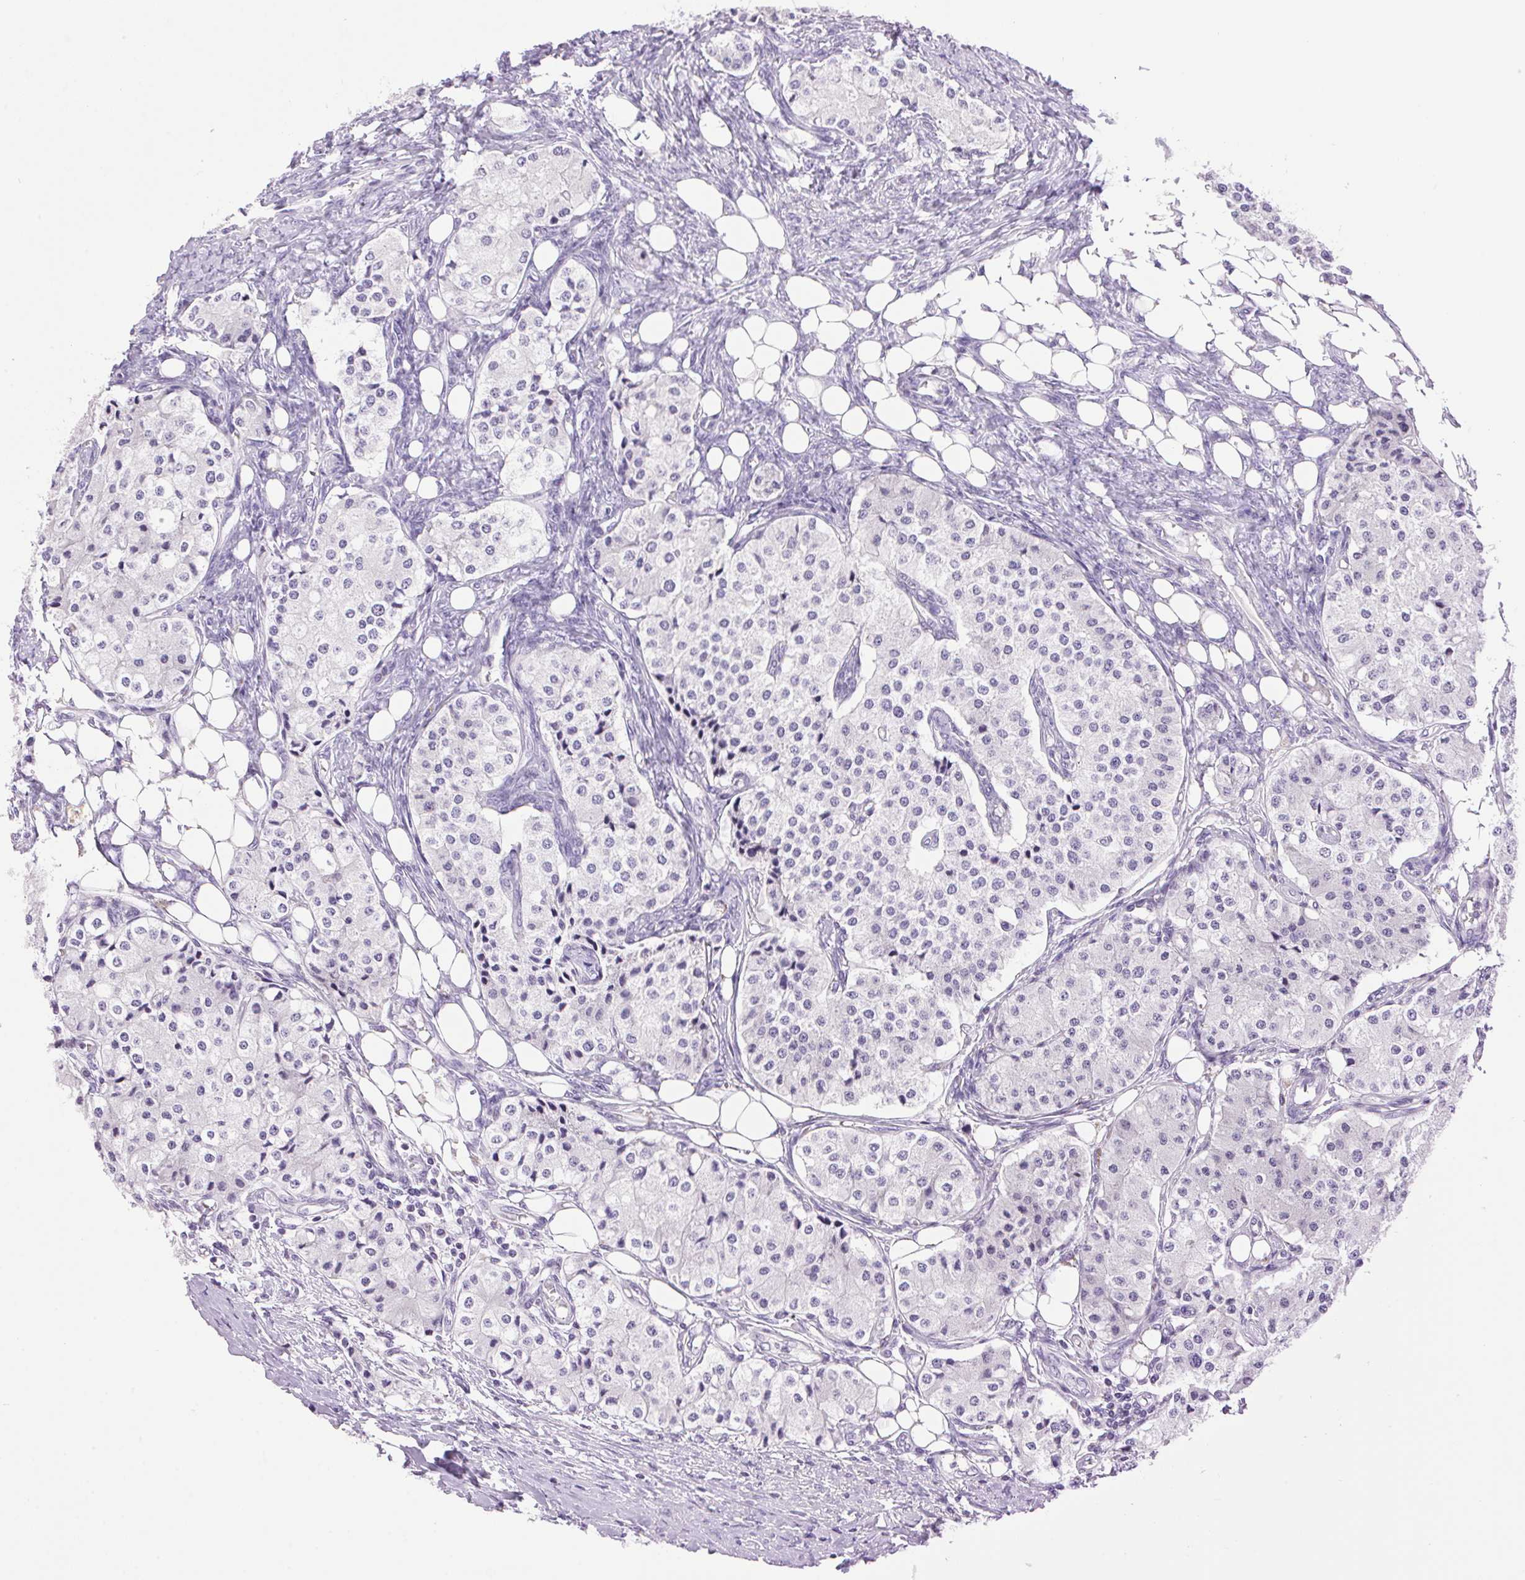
{"staining": {"intensity": "negative", "quantity": "none", "location": "none"}, "tissue": "carcinoid", "cell_type": "Tumor cells", "image_type": "cancer", "snomed": [{"axis": "morphology", "description": "Carcinoid, malignant, NOS"}, {"axis": "topography", "description": "Colon"}], "caption": "The photomicrograph exhibits no significant staining in tumor cells of malignant carcinoid. (DAB IHC, high magnification).", "gene": "TMEM88B", "patient": {"sex": "female", "age": 52}}